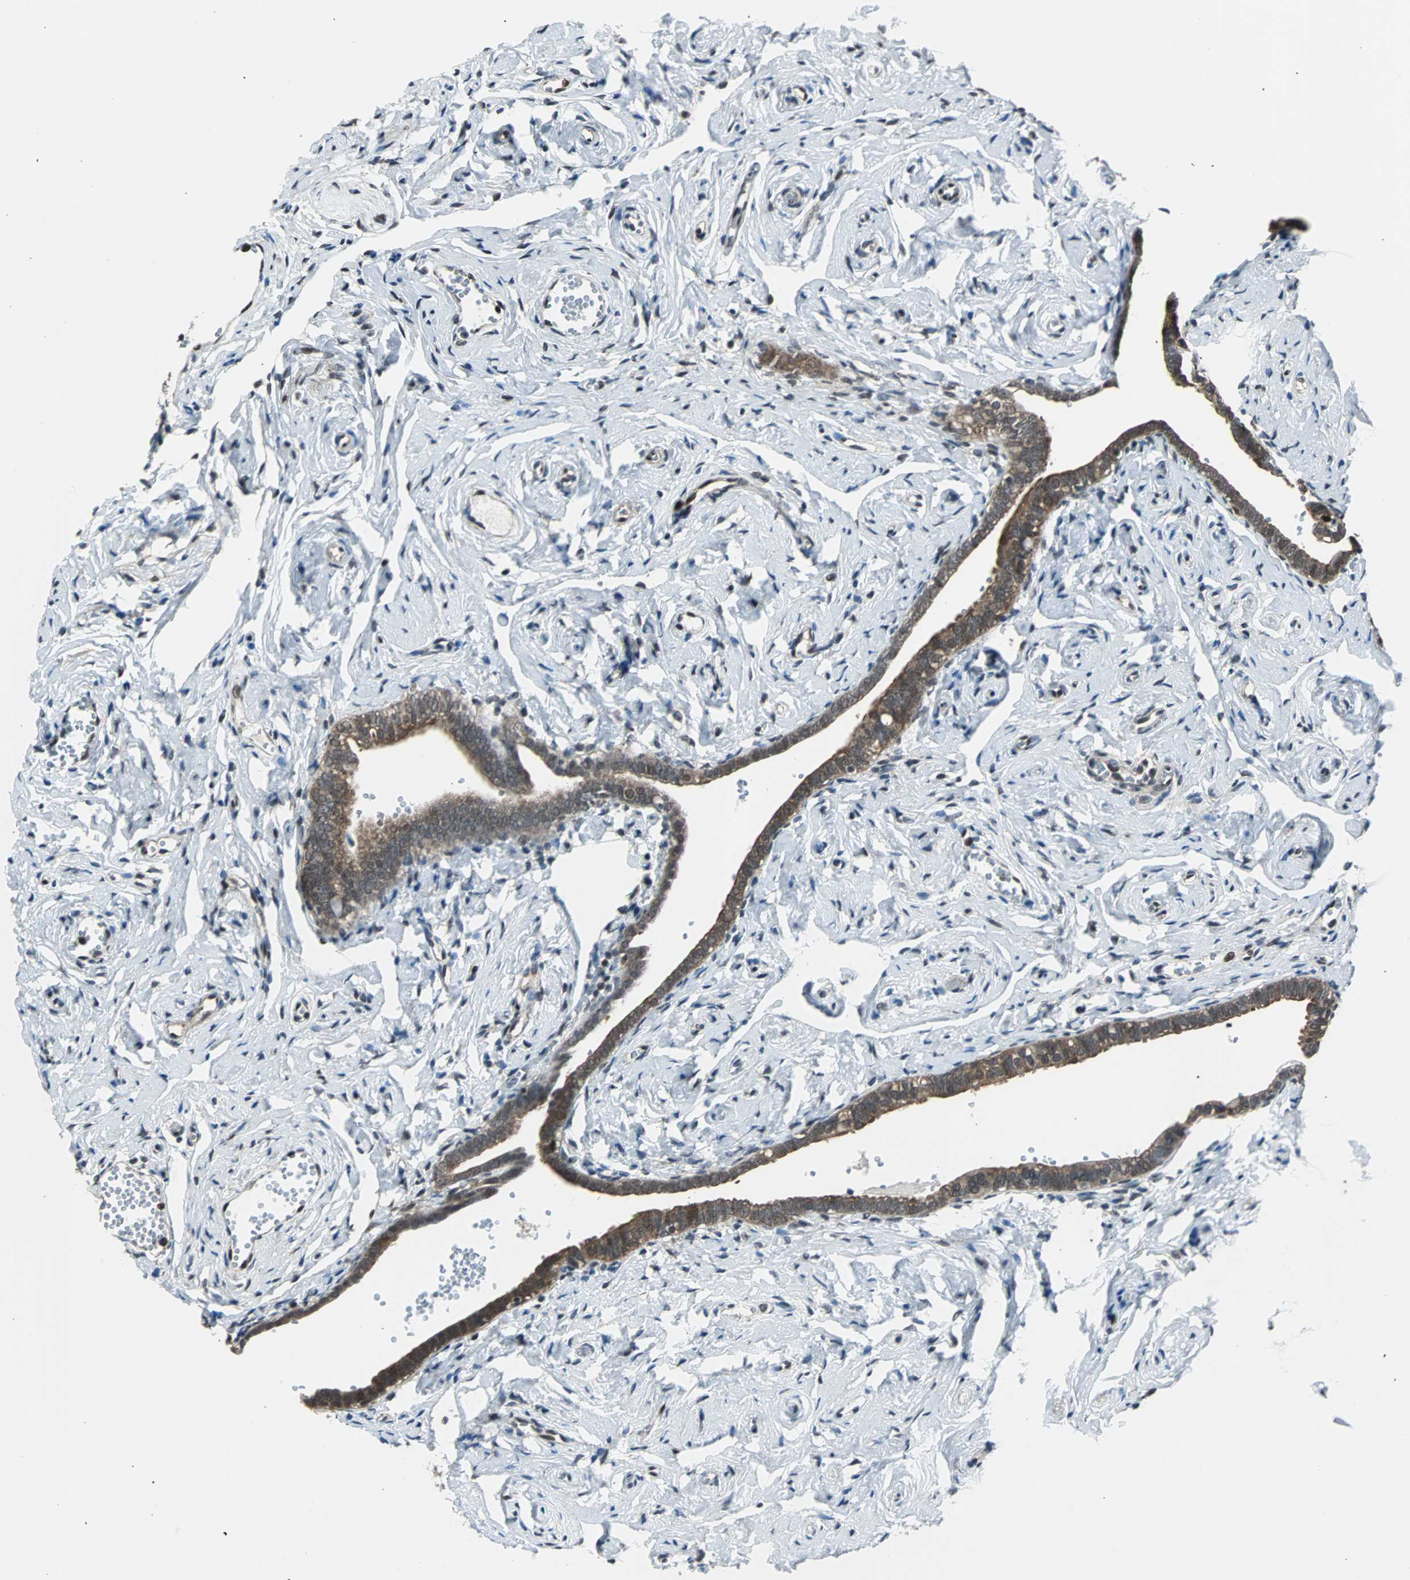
{"staining": {"intensity": "moderate", "quantity": ">75%", "location": "cytoplasmic/membranous"}, "tissue": "fallopian tube", "cell_type": "Glandular cells", "image_type": "normal", "snomed": [{"axis": "morphology", "description": "Normal tissue, NOS"}, {"axis": "topography", "description": "Fallopian tube"}], "caption": "Immunohistochemical staining of unremarkable human fallopian tube exhibits moderate cytoplasmic/membranous protein positivity in about >75% of glandular cells. The protein of interest is shown in brown color, while the nuclei are stained blue.", "gene": "VCP", "patient": {"sex": "female", "age": 71}}